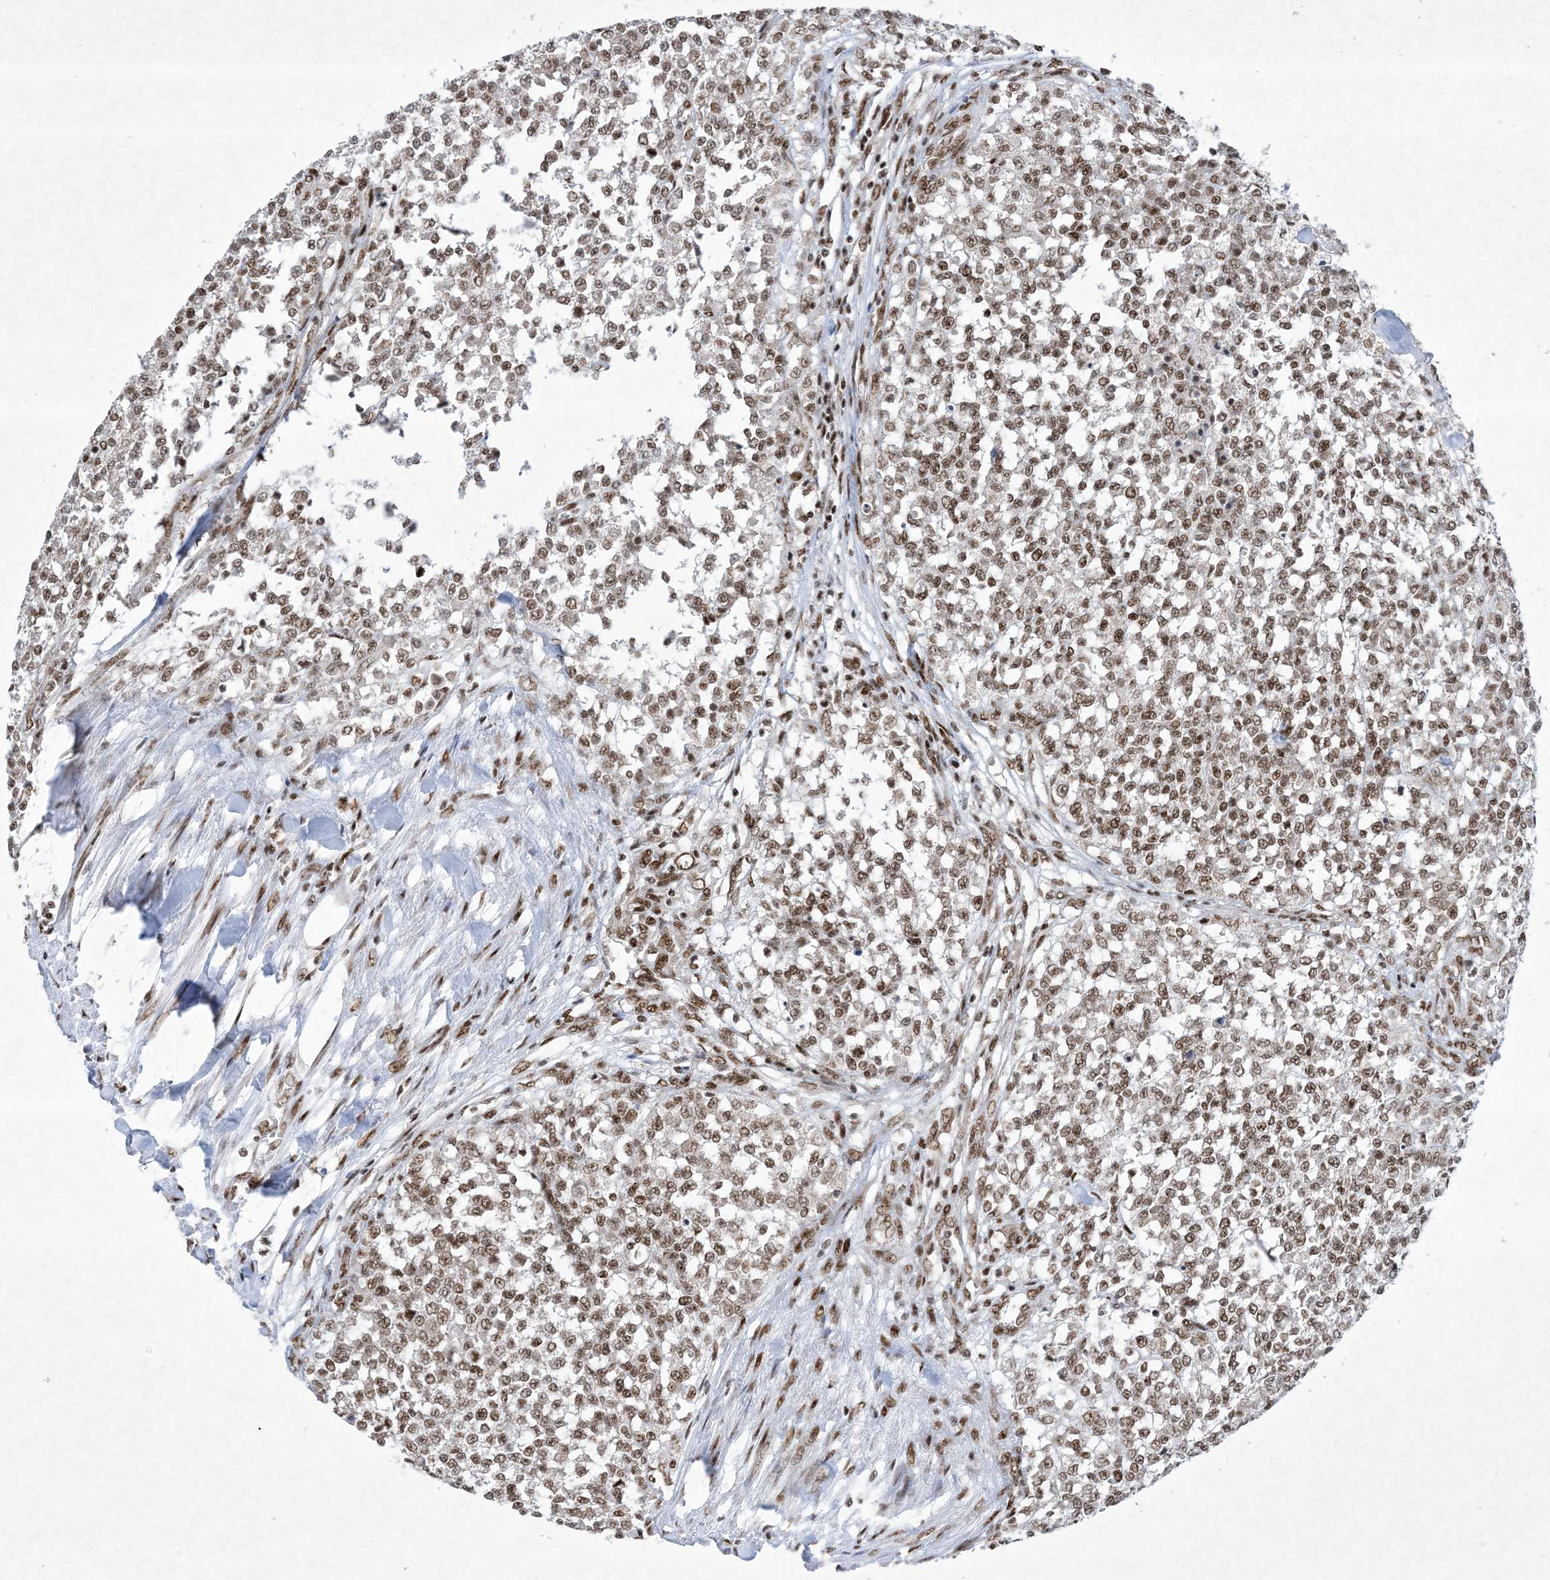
{"staining": {"intensity": "moderate", "quantity": ">75%", "location": "nuclear"}, "tissue": "testis cancer", "cell_type": "Tumor cells", "image_type": "cancer", "snomed": [{"axis": "morphology", "description": "Seminoma, NOS"}, {"axis": "topography", "description": "Testis"}], "caption": "Approximately >75% of tumor cells in testis cancer (seminoma) display moderate nuclear protein staining as visualized by brown immunohistochemical staining.", "gene": "PKNOX2", "patient": {"sex": "male", "age": 59}}